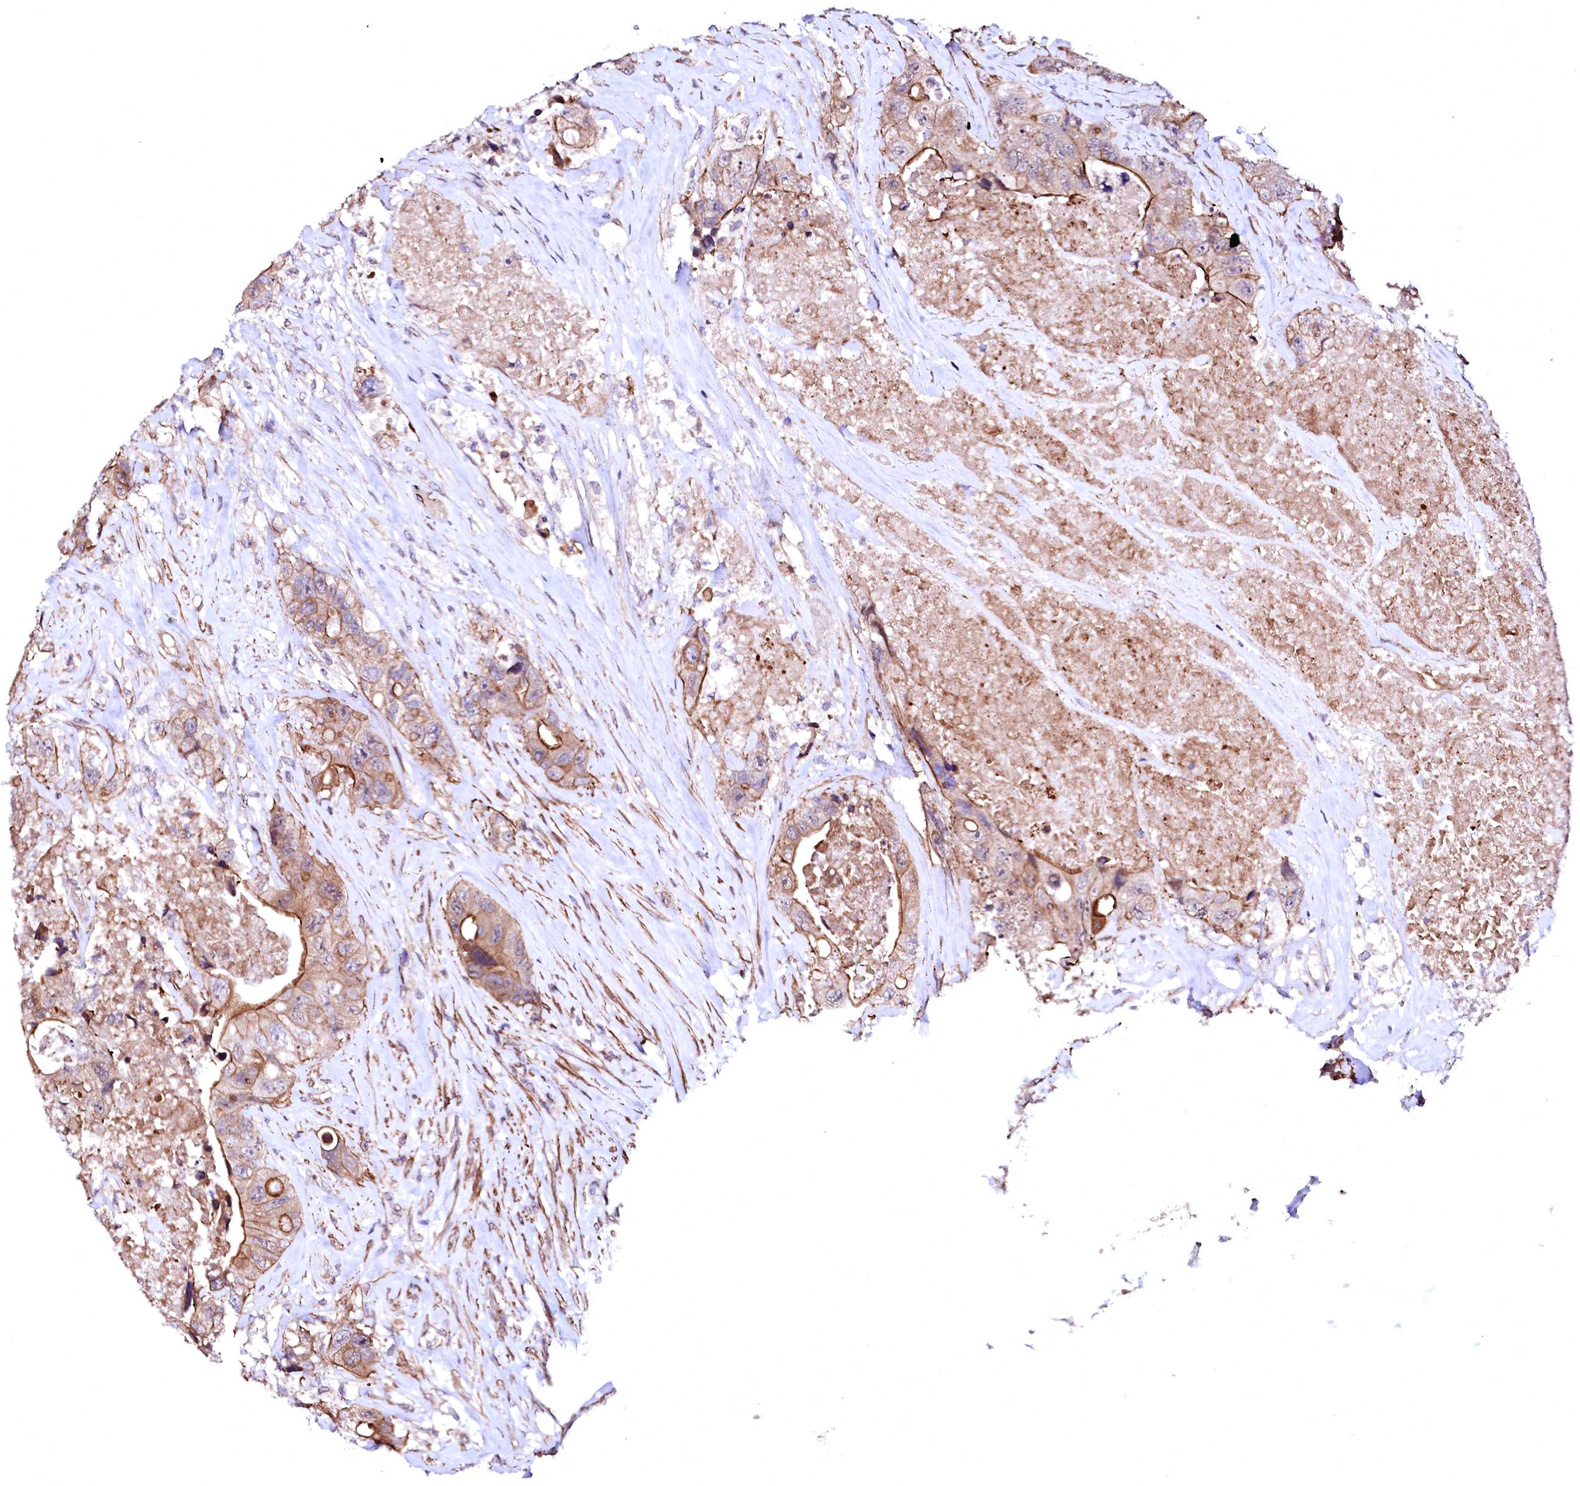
{"staining": {"intensity": "moderate", "quantity": ">75%", "location": "cytoplasmic/membranous"}, "tissue": "colorectal cancer", "cell_type": "Tumor cells", "image_type": "cancer", "snomed": [{"axis": "morphology", "description": "Adenocarcinoma, NOS"}, {"axis": "topography", "description": "Colon"}], "caption": "There is medium levels of moderate cytoplasmic/membranous positivity in tumor cells of colorectal cancer (adenocarcinoma), as demonstrated by immunohistochemical staining (brown color).", "gene": "GPR176", "patient": {"sex": "female", "age": 46}}